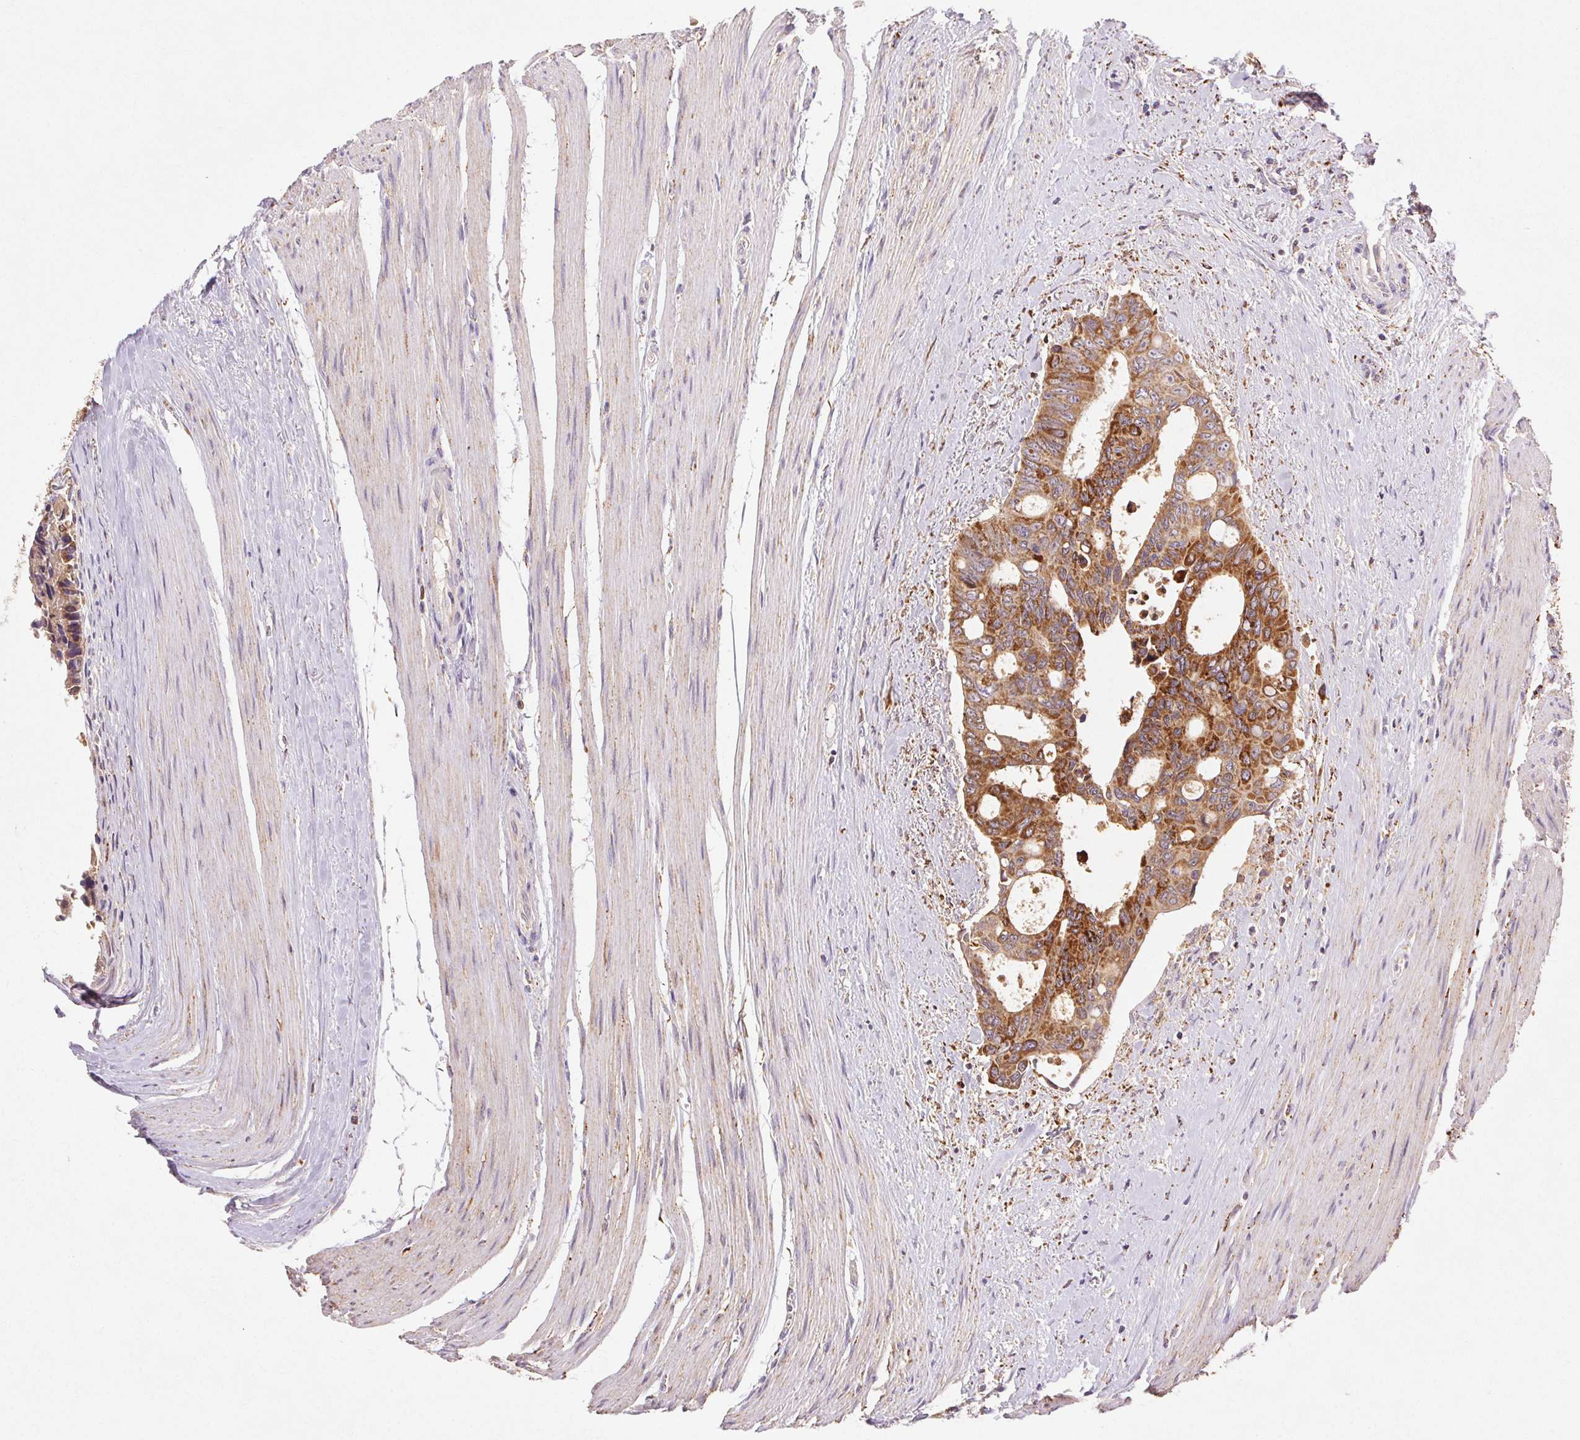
{"staining": {"intensity": "moderate", "quantity": ">75%", "location": "cytoplasmic/membranous"}, "tissue": "colorectal cancer", "cell_type": "Tumor cells", "image_type": "cancer", "snomed": [{"axis": "morphology", "description": "Adenocarcinoma, NOS"}, {"axis": "topography", "description": "Rectum"}], "caption": "Tumor cells show medium levels of moderate cytoplasmic/membranous expression in approximately >75% of cells in human adenocarcinoma (colorectal).", "gene": "FNBP1L", "patient": {"sex": "male", "age": 76}}